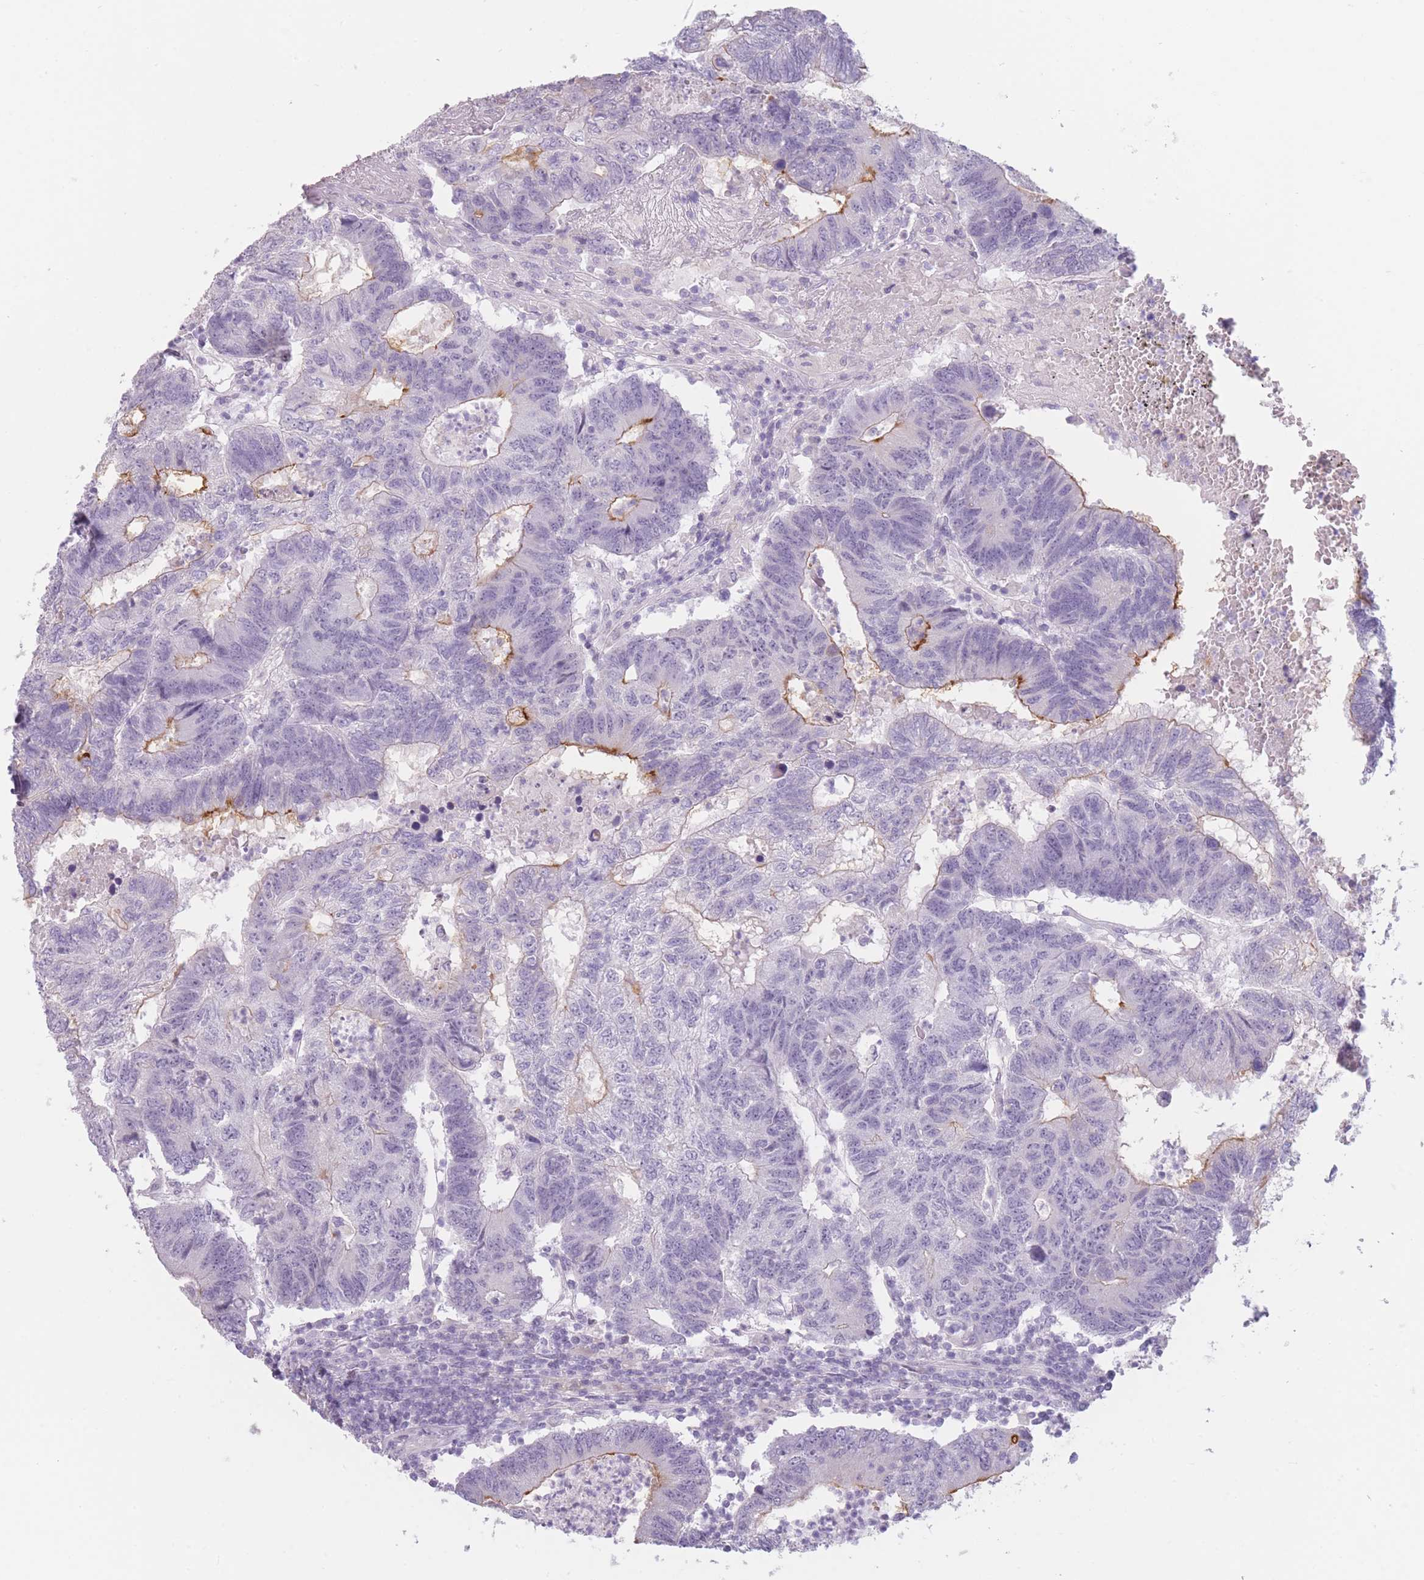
{"staining": {"intensity": "moderate", "quantity": "<25%", "location": "cytoplasmic/membranous"}, "tissue": "colorectal cancer", "cell_type": "Tumor cells", "image_type": "cancer", "snomed": [{"axis": "morphology", "description": "Adenocarcinoma, NOS"}, {"axis": "topography", "description": "Colon"}], "caption": "Moderate cytoplasmic/membranous protein expression is identified in approximately <25% of tumor cells in adenocarcinoma (colorectal). Immunohistochemistry (ihc) stains the protein of interest in brown and the nuclei are stained blue.", "gene": "TMEM236", "patient": {"sex": "female", "age": 48}}